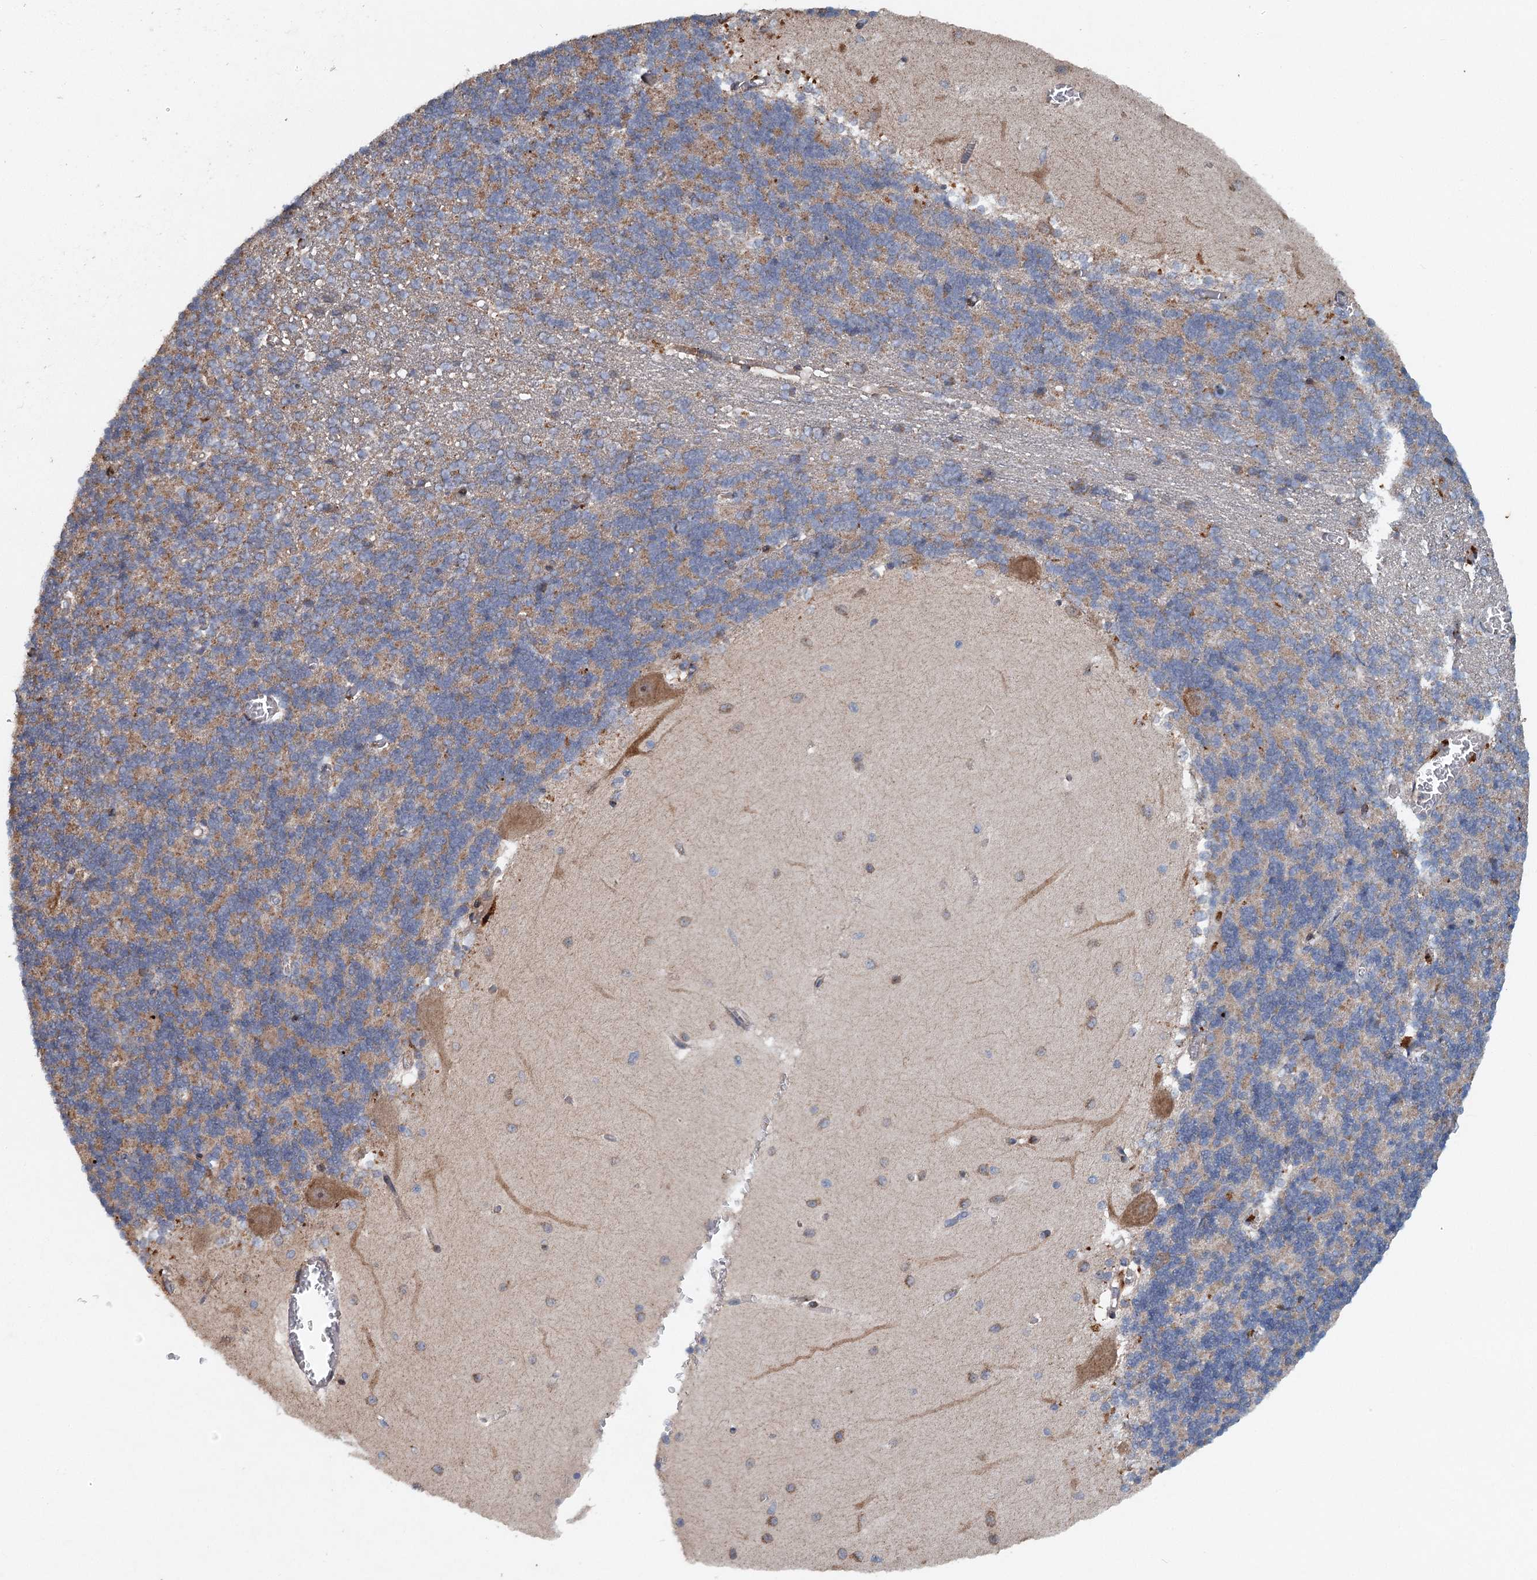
{"staining": {"intensity": "moderate", "quantity": "25%-75%", "location": "cytoplasmic/membranous"}, "tissue": "cerebellum", "cell_type": "Cells in granular layer", "image_type": "normal", "snomed": [{"axis": "morphology", "description": "Normal tissue, NOS"}, {"axis": "topography", "description": "Cerebellum"}], "caption": "A medium amount of moderate cytoplasmic/membranous positivity is identified in approximately 25%-75% of cells in granular layer in benign cerebellum.", "gene": "SRPX2", "patient": {"sex": "male", "age": 37}}